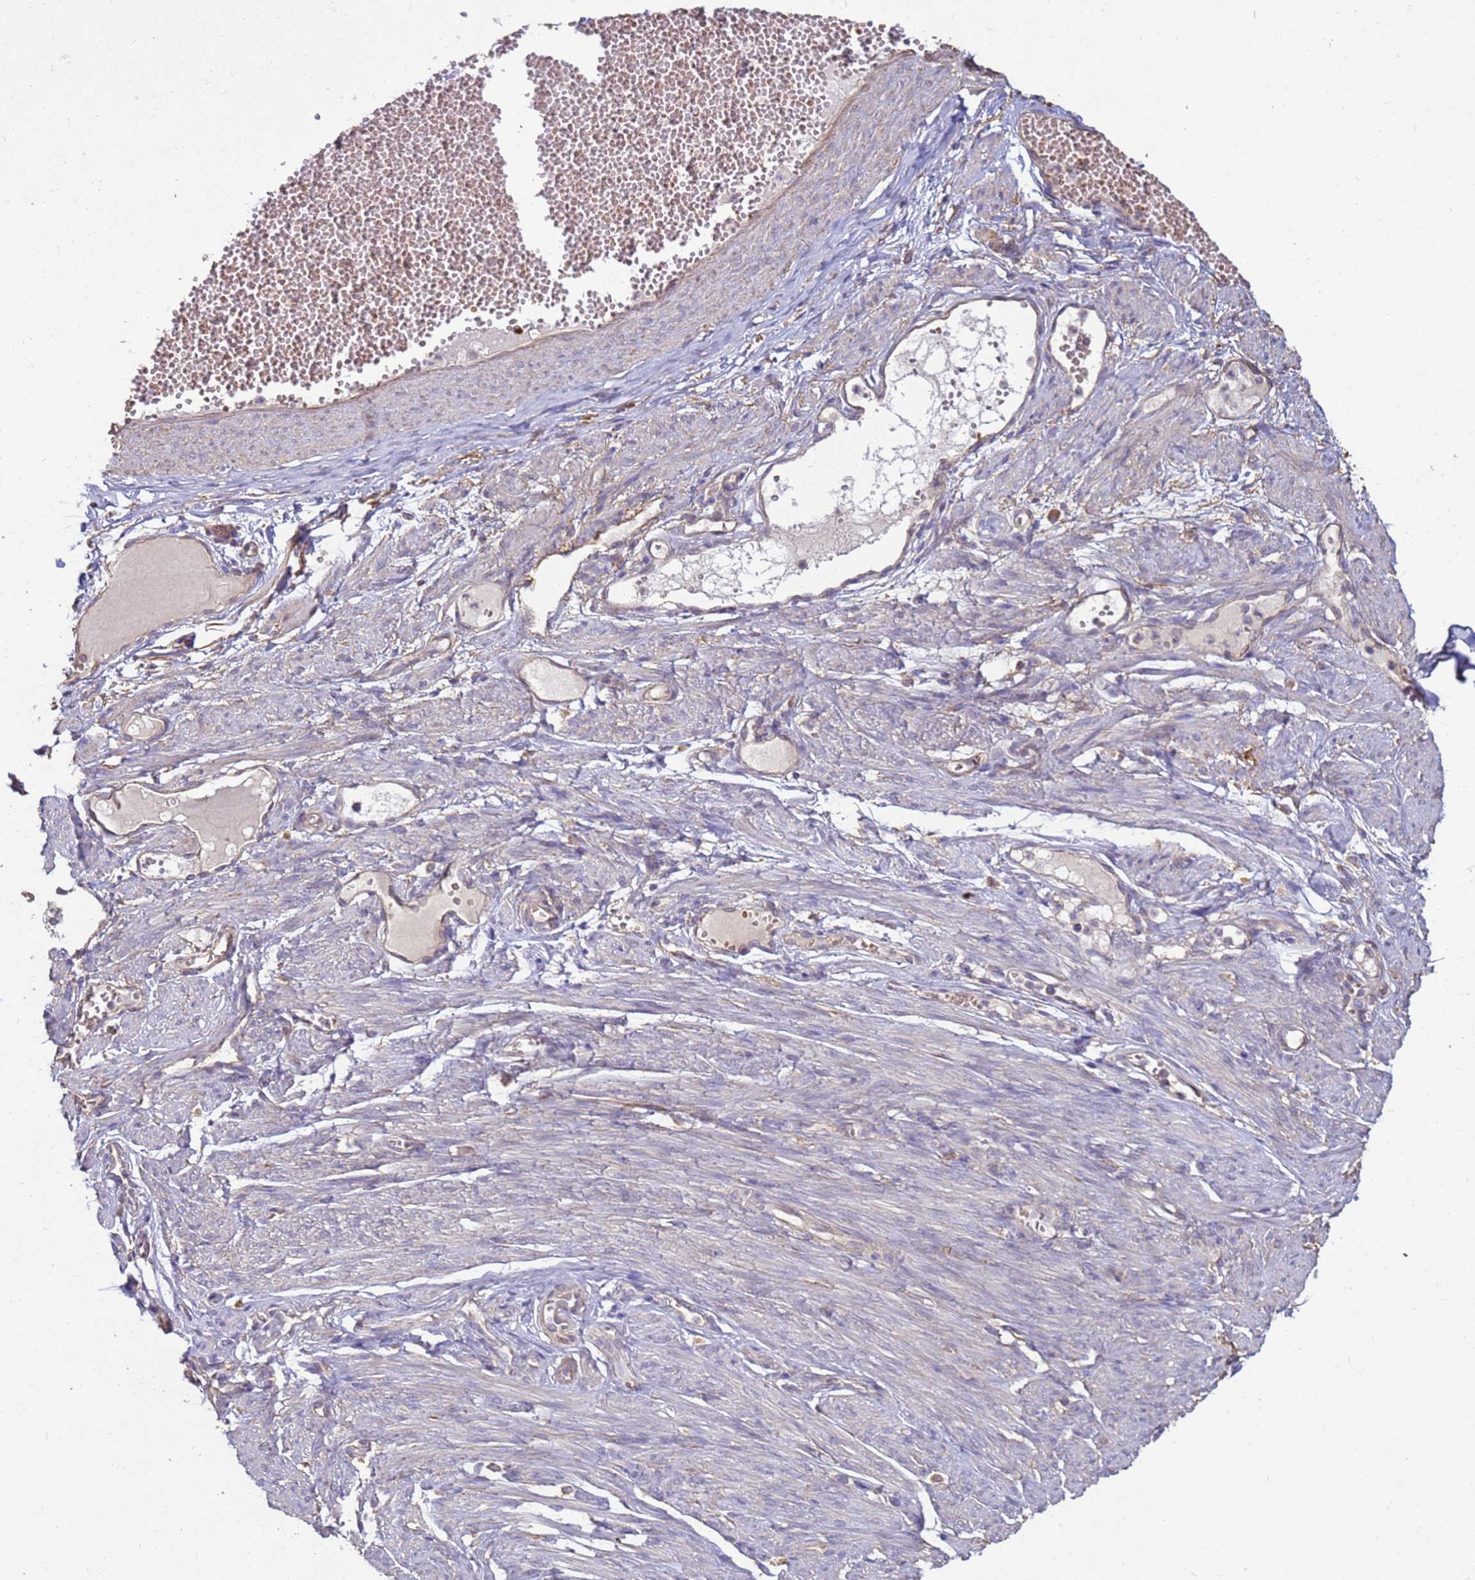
{"staining": {"intensity": "moderate", "quantity": "<25%", "location": "cytoplasmic/membranous"}, "tissue": "soft tissue", "cell_type": "Chondrocytes", "image_type": "normal", "snomed": [{"axis": "morphology", "description": "Normal tissue, NOS"}, {"axis": "topography", "description": "Smooth muscle"}, {"axis": "topography", "description": "Peripheral nerve tissue"}], "caption": "A brown stain highlights moderate cytoplasmic/membranous expression of a protein in chondrocytes of benign soft tissue. The staining was performed using DAB (3,3'-diaminobenzidine), with brown indicating positive protein expression. Nuclei are stained blue with hematoxylin.", "gene": "SGIP1", "patient": {"sex": "female", "age": 39}}